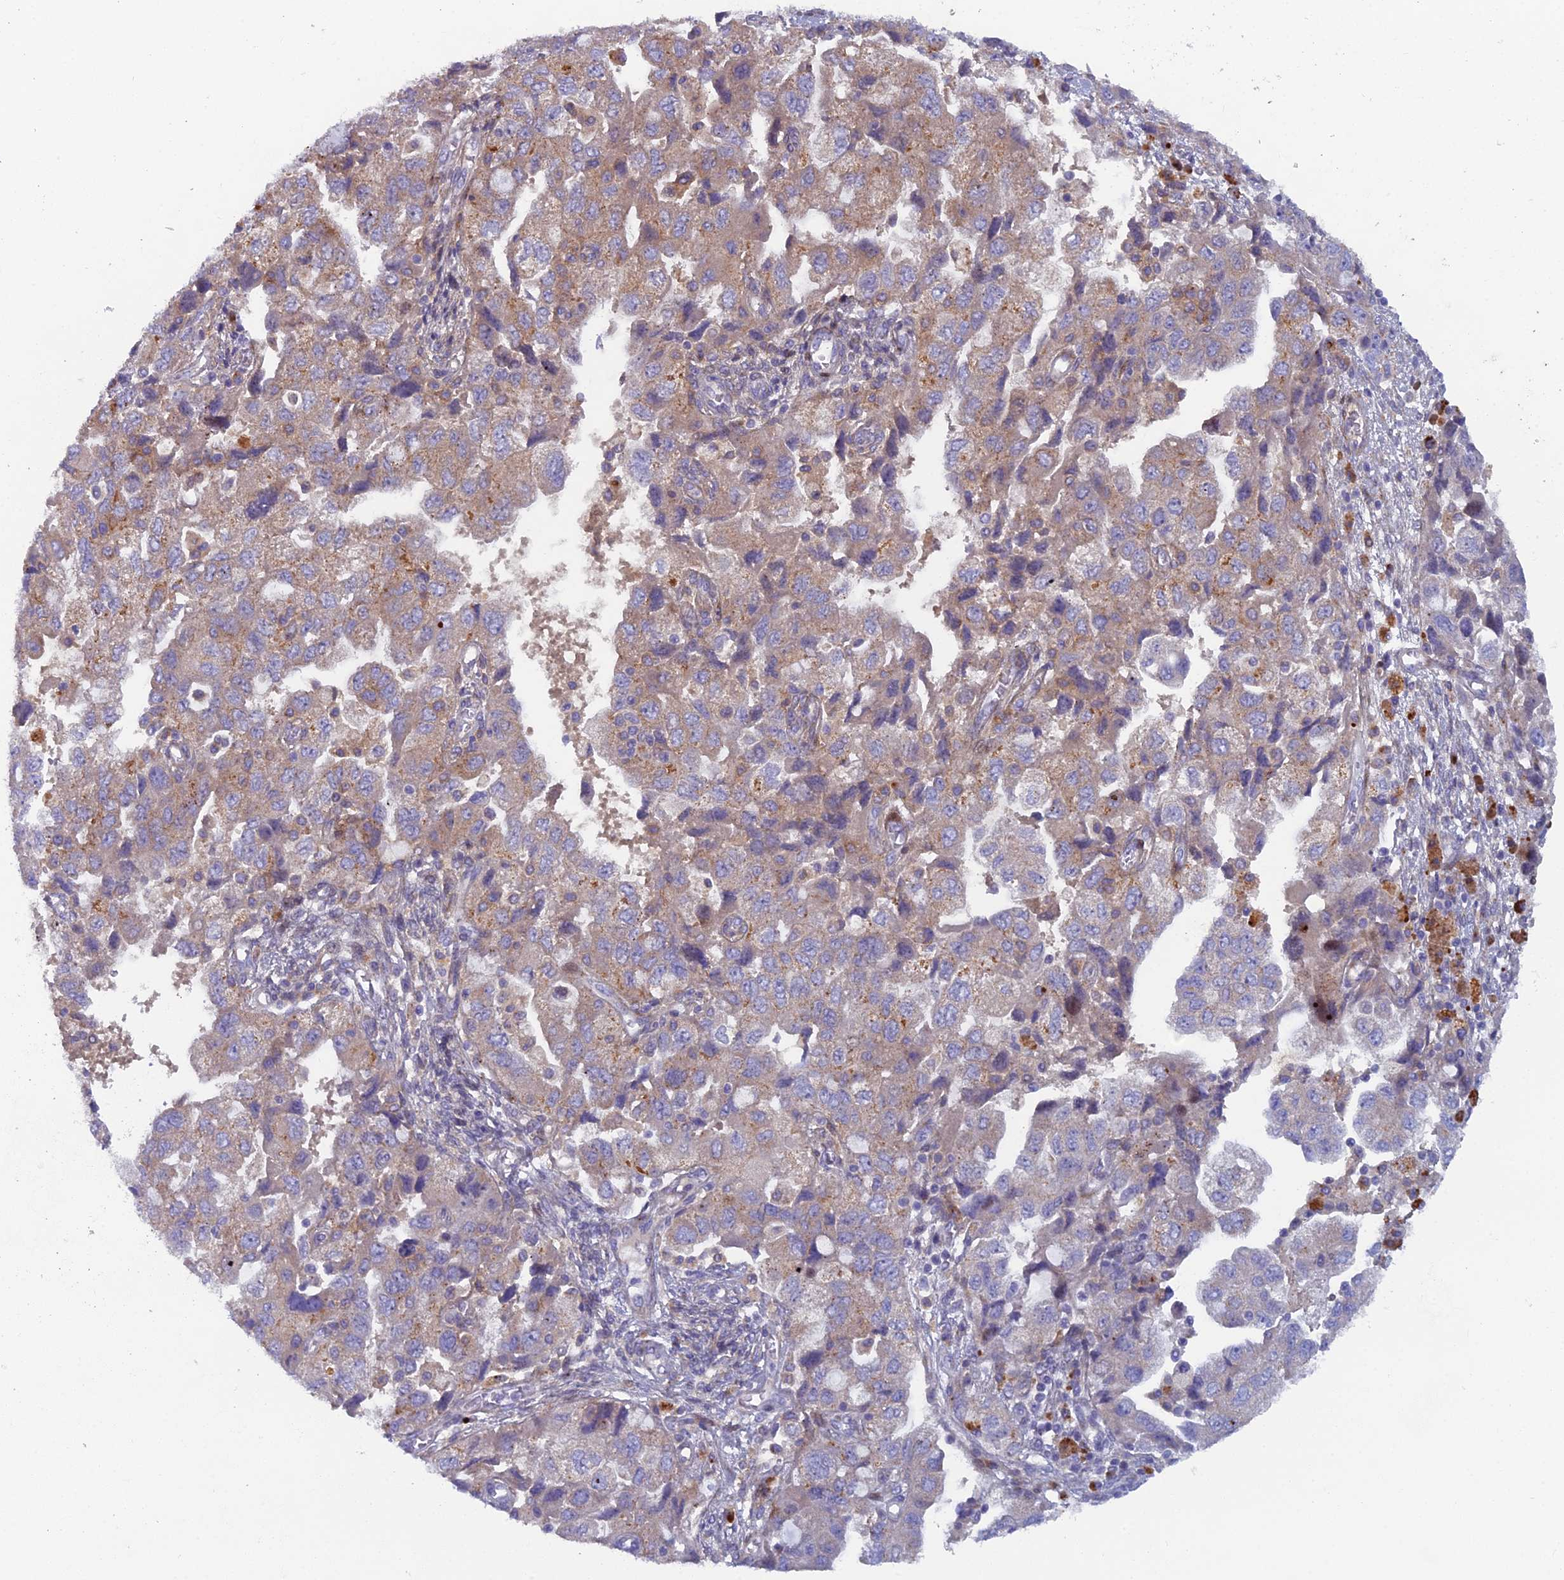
{"staining": {"intensity": "moderate", "quantity": "25%-75%", "location": "cytoplasmic/membranous"}, "tissue": "ovarian cancer", "cell_type": "Tumor cells", "image_type": "cancer", "snomed": [{"axis": "morphology", "description": "Carcinoma, NOS"}, {"axis": "morphology", "description": "Cystadenocarcinoma, serous, NOS"}, {"axis": "topography", "description": "Ovary"}], "caption": "Protein staining of ovarian cancer tissue demonstrates moderate cytoplasmic/membranous expression in about 25%-75% of tumor cells. (DAB (3,3'-diaminobenzidine) IHC, brown staining for protein, blue staining for nuclei).", "gene": "B9D2", "patient": {"sex": "female", "age": 69}}